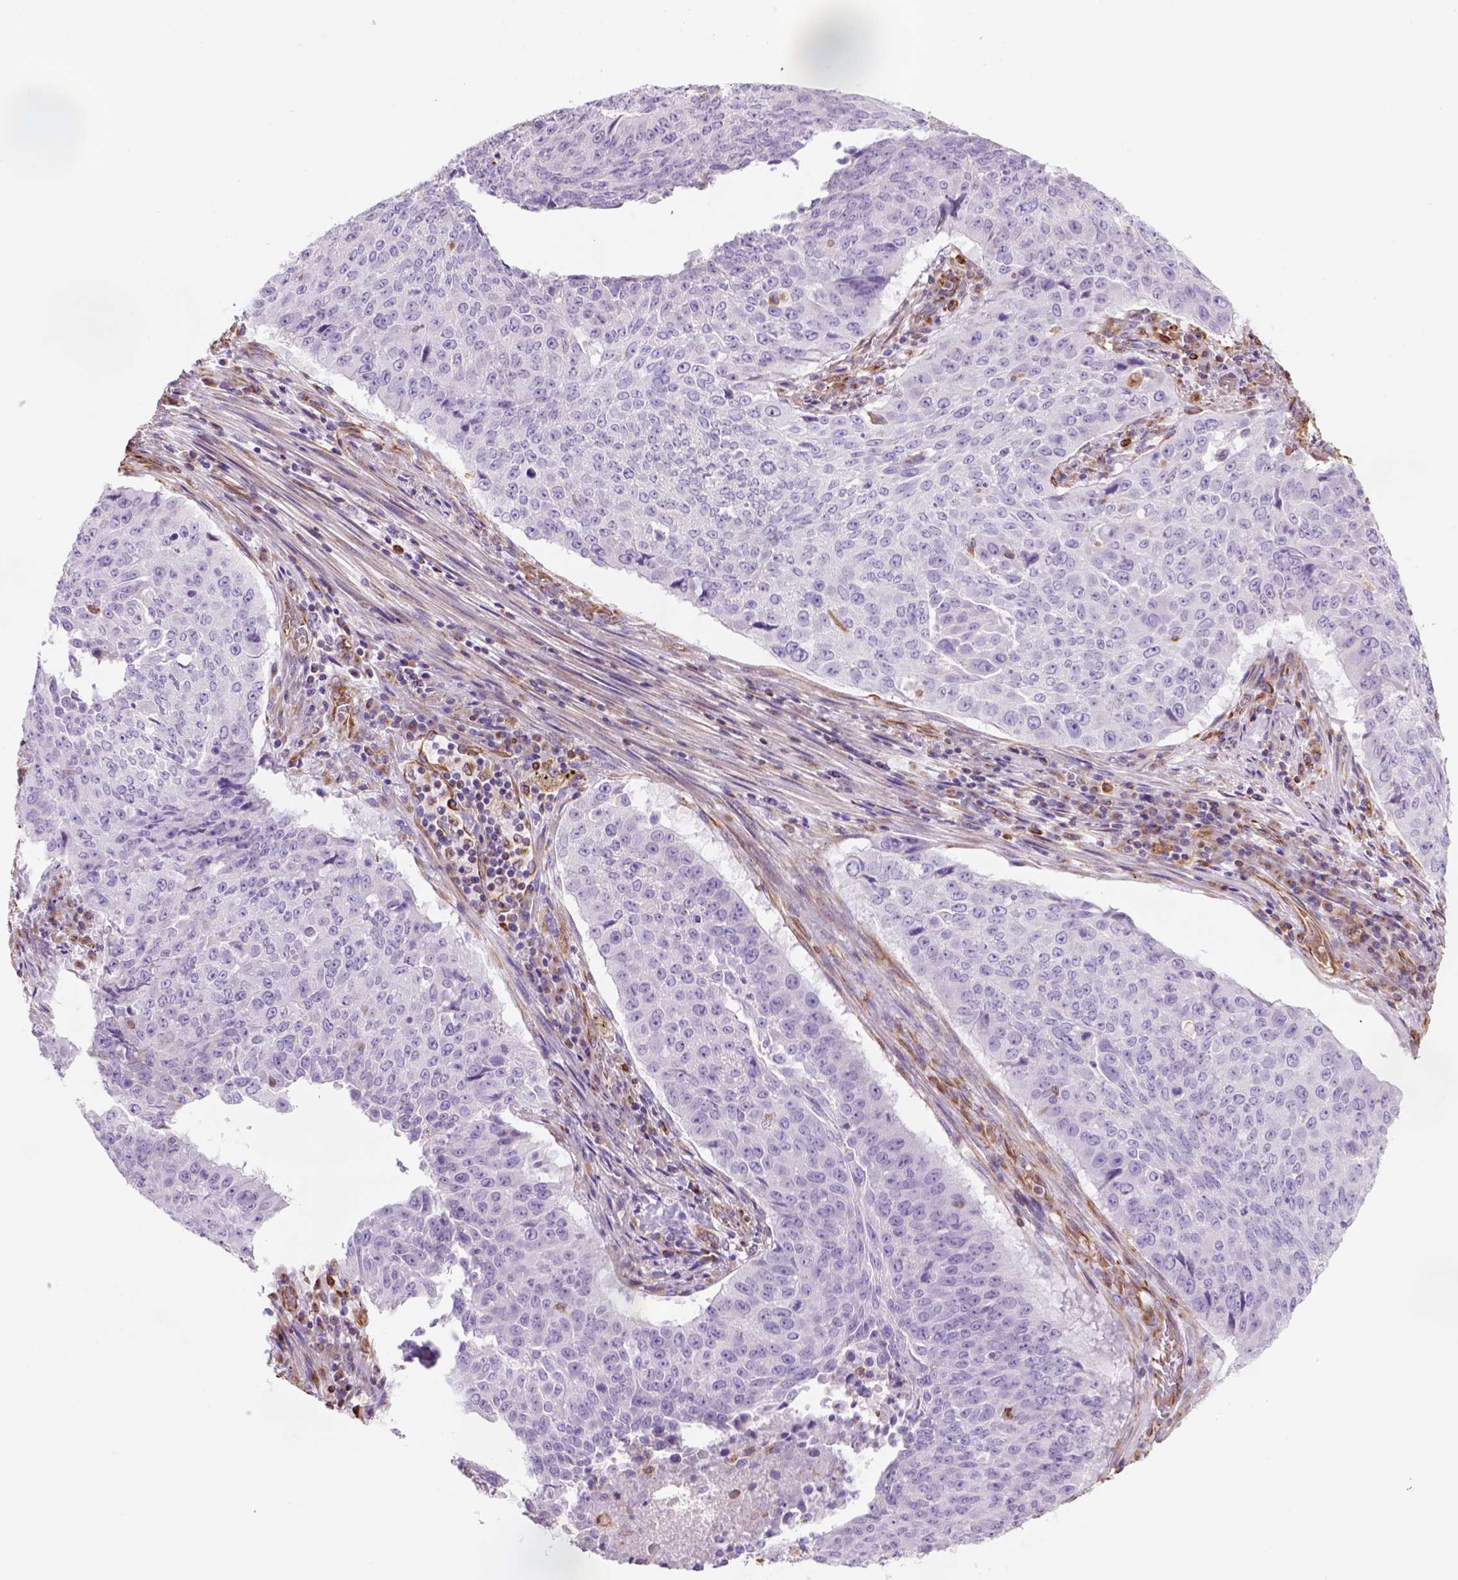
{"staining": {"intensity": "negative", "quantity": "none", "location": "none"}, "tissue": "lung cancer", "cell_type": "Tumor cells", "image_type": "cancer", "snomed": [{"axis": "morphology", "description": "Normal tissue, NOS"}, {"axis": "morphology", "description": "Squamous cell carcinoma, NOS"}, {"axis": "topography", "description": "Bronchus"}, {"axis": "topography", "description": "Lung"}], "caption": "Lung squamous cell carcinoma was stained to show a protein in brown. There is no significant staining in tumor cells.", "gene": "ZZZ3", "patient": {"sex": "male", "age": 64}}